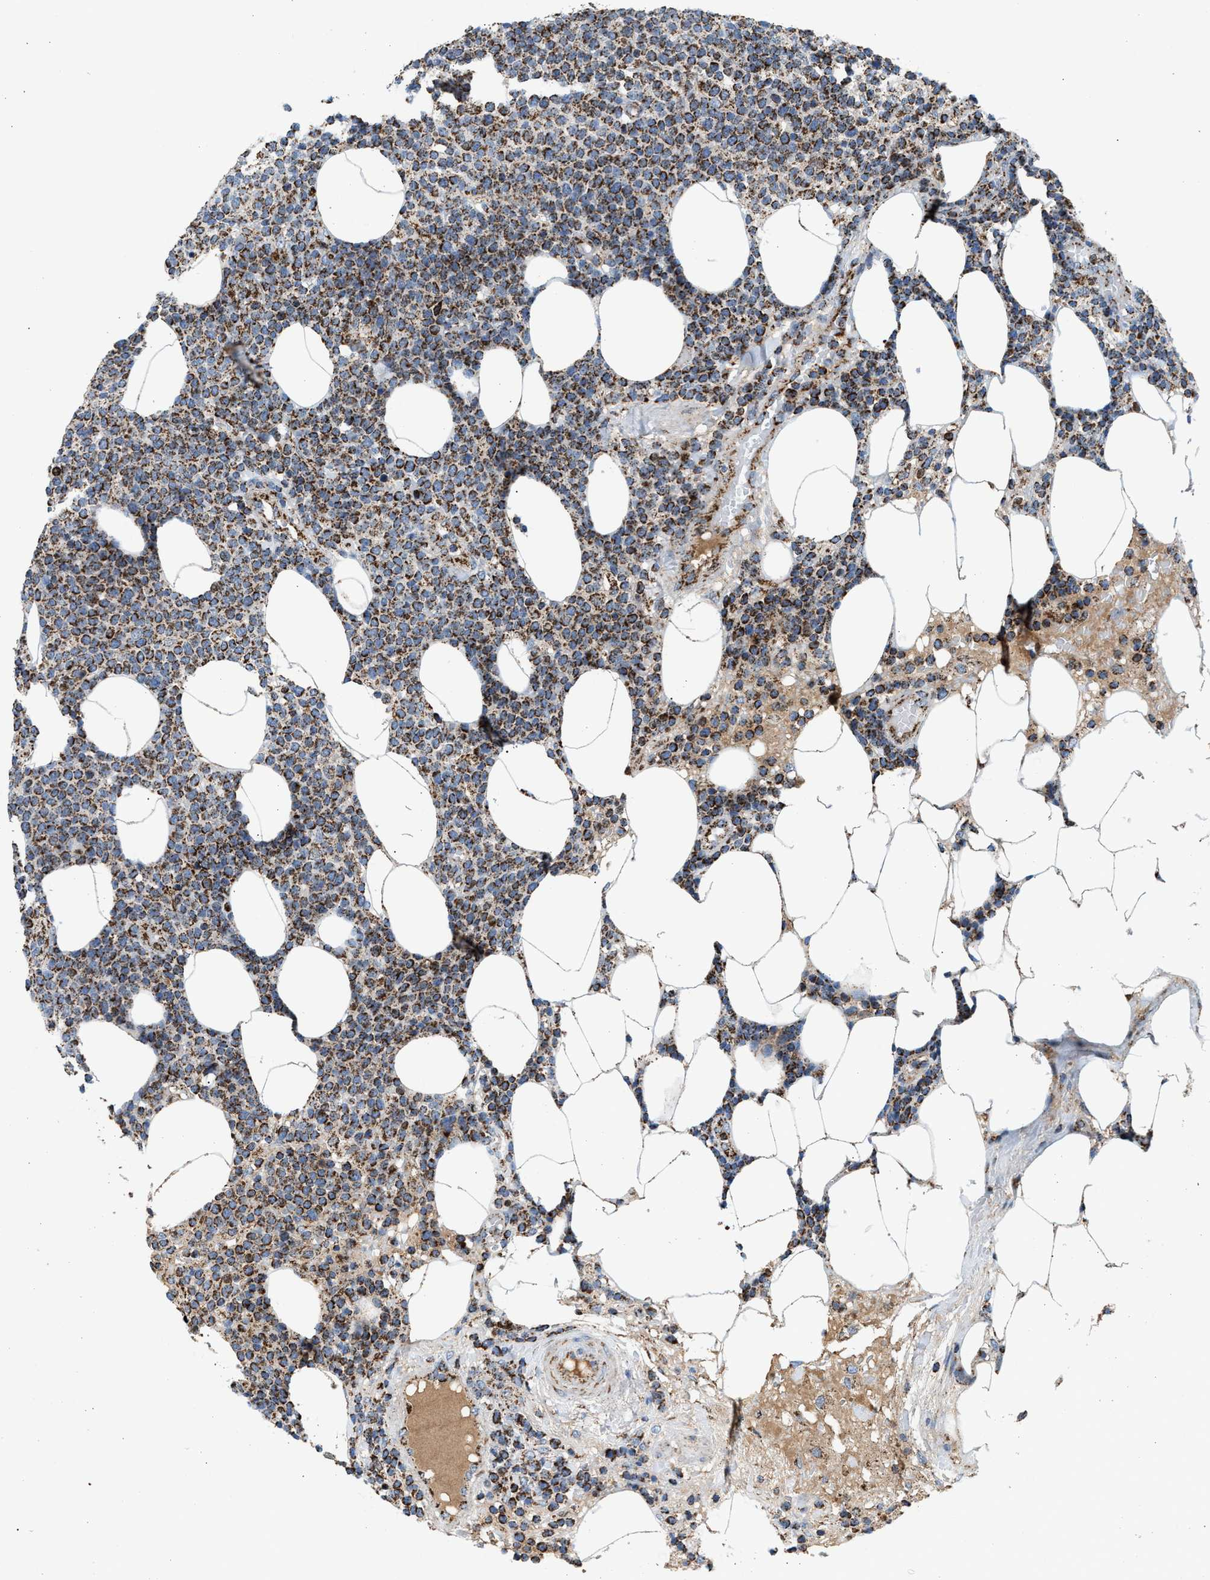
{"staining": {"intensity": "moderate", "quantity": ">75%", "location": "cytoplasmic/membranous"}, "tissue": "lymphoma", "cell_type": "Tumor cells", "image_type": "cancer", "snomed": [{"axis": "morphology", "description": "Malignant lymphoma, non-Hodgkin's type, High grade"}, {"axis": "topography", "description": "Lymph node"}], "caption": "IHC (DAB (3,3'-diaminobenzidine)) staining of human lymphoma exhibits moderate cytoplasmic/membranous protein positivity in approximately >75% of tumor cells.", "gene": "PMPCA", "patient": {"sex": "male", "age": 61}}